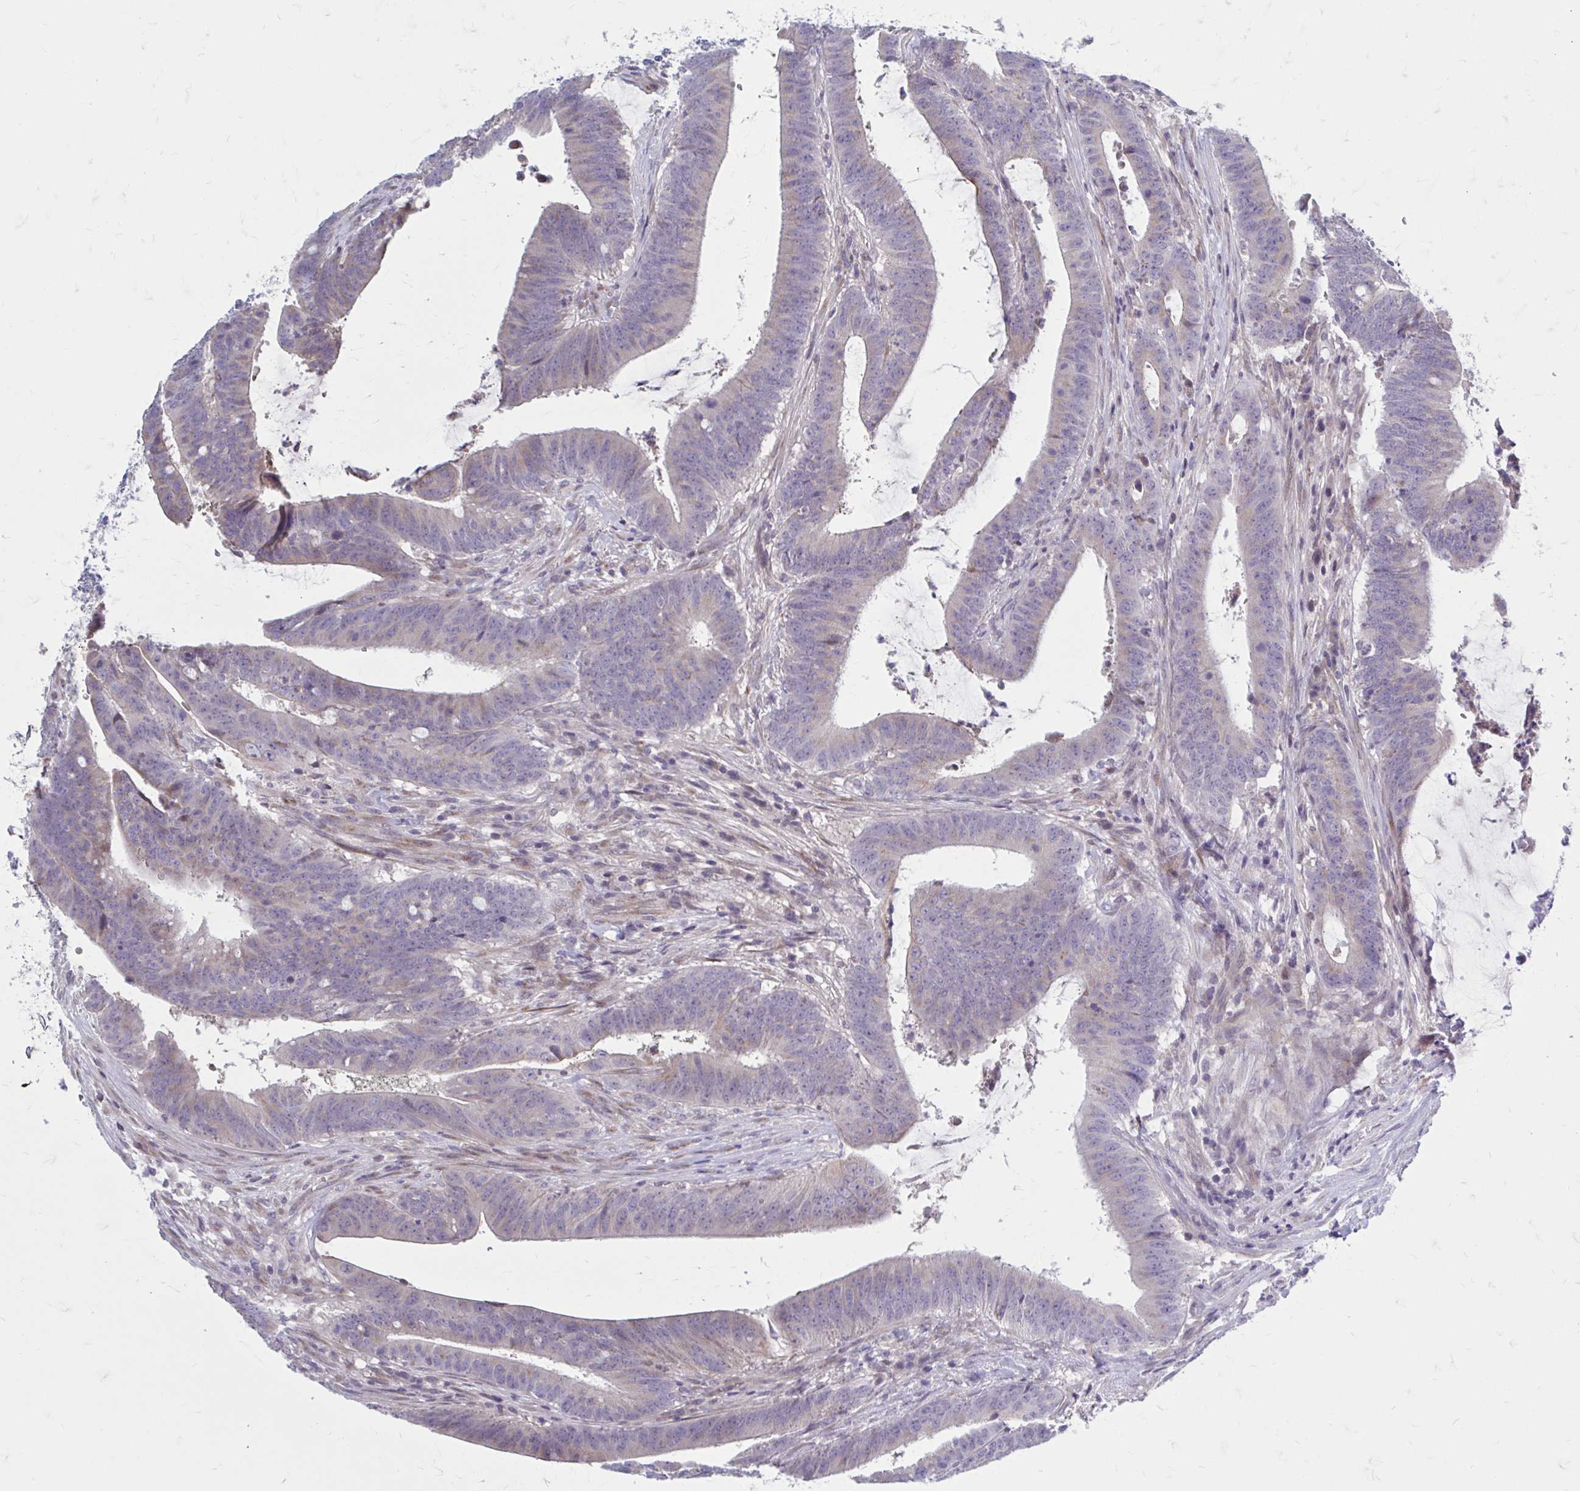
{"staining": {"intensity": "weak", "quantity": "<25%", "location": "cytoplasmic/membranous"}, "tissue": "colorectal cancer", "cell_type": "Tumor cells", "image_type": "cancer", "snomed": [{"axis": "morphology", "description": "Adenocarcinoma, NOS"}, {"axis": "topography", "description": "Colon"}], "caption": "This is an immunohistochemistry (IHC) histopathology image of colorectal cancer (adenocarcinoma). There is no positivity in tumor cells.", "gene": "CHST3", "patient": {"sex": "female", "age": 43}}